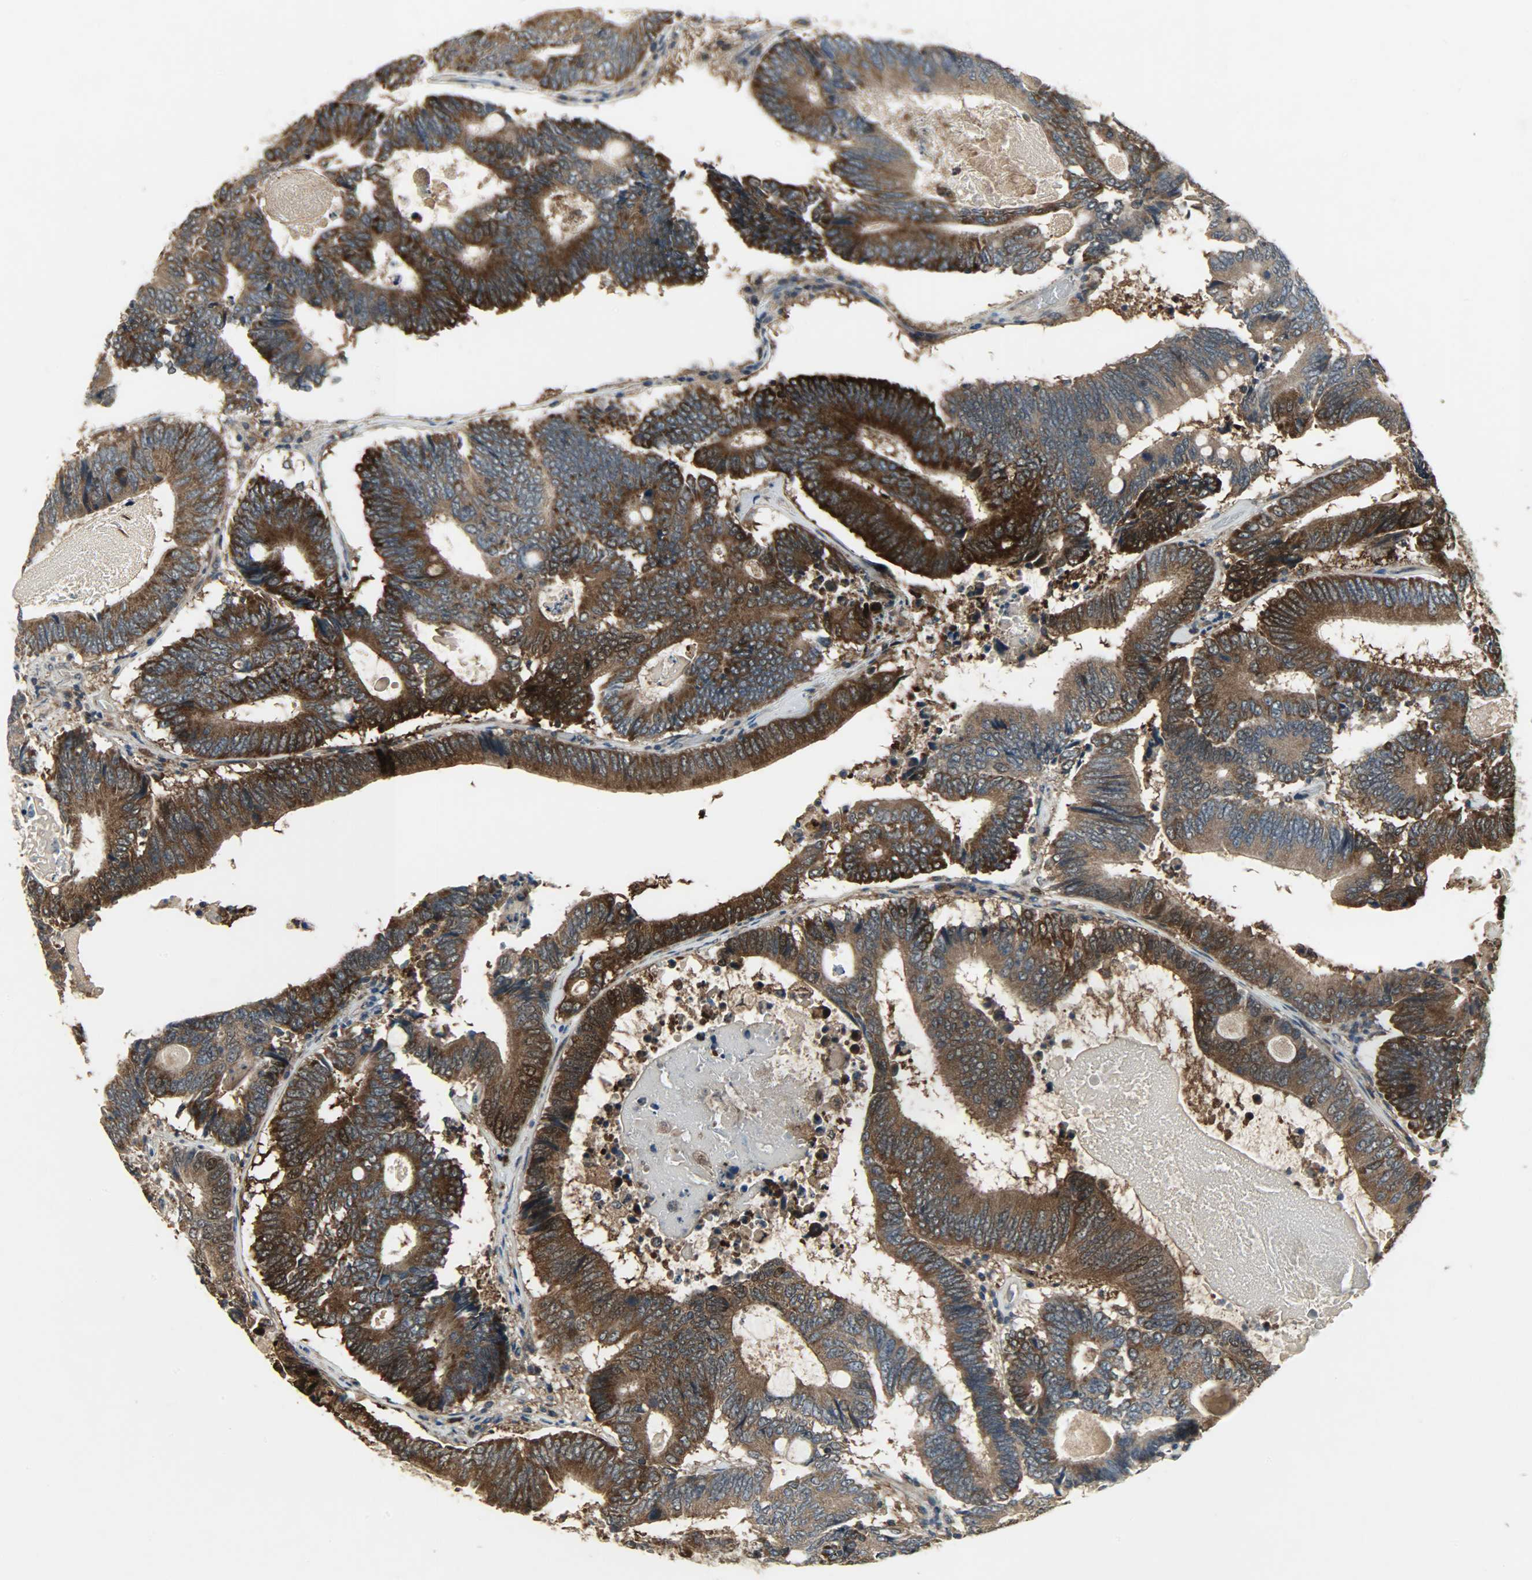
{"staining": {"intensity": "strong", "quantity": ">75%", "location": "cytoplasmic/membranous"}, "tissue": "colorectal cancer", "cell_type": "Tumor cells", "image_type": "cancer", "snomed": [{"axis": "morphology", "description": "Adenocarcinoma, NOS"}, {"axis": "topography", "description": "Colon"}], "caption": "IHC photomicrograph of colorectal adenocarcinoma stained for a protein (brown), which exhibits high levels of strong cytoplasmic/membranous positivity in about >75% of tumor cells.", "gene": "AMT", "patient": {"sex": "female", "age": 78}}